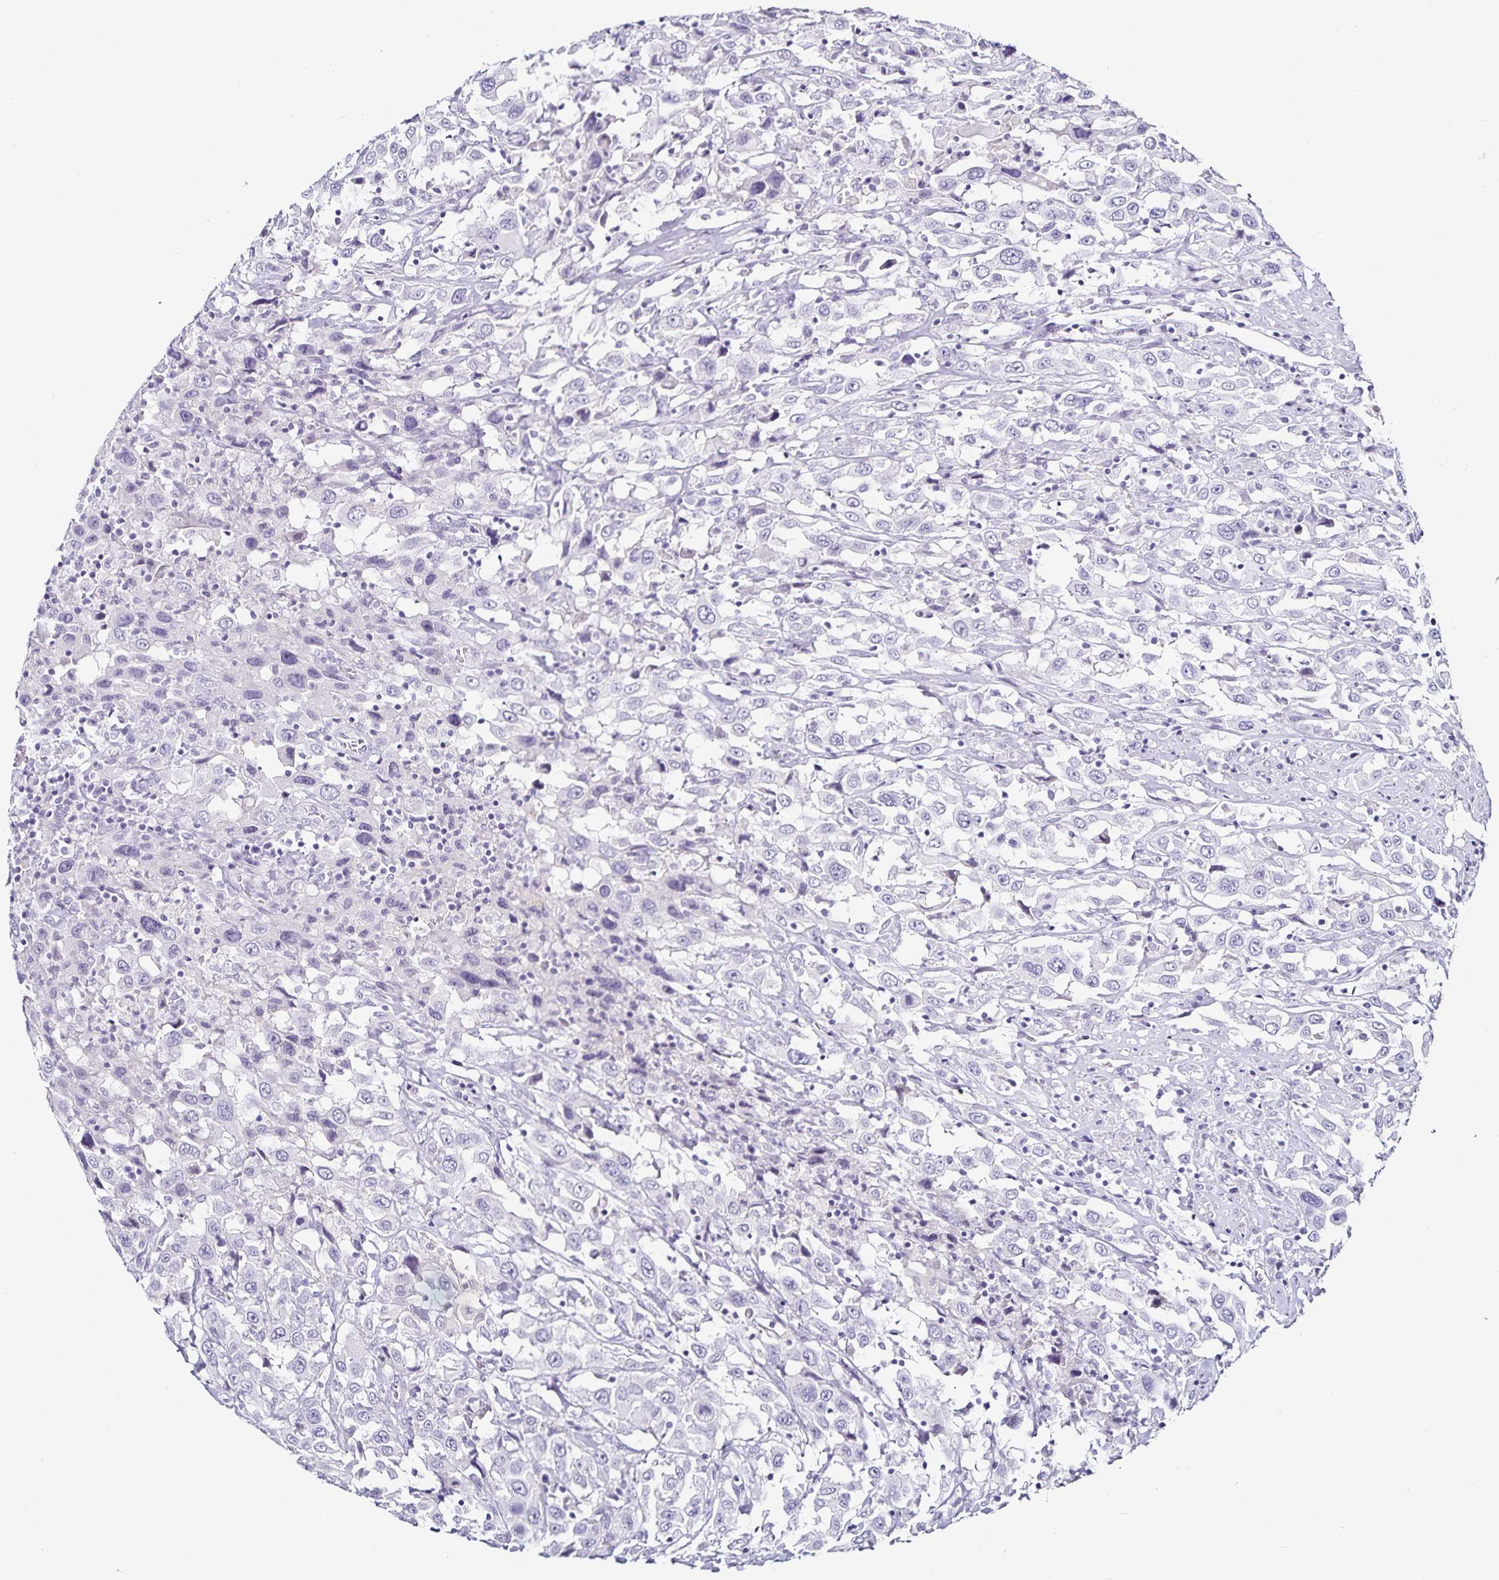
{"staining": {"intensity": "negative", "quantity": "none", "location": "none"}, "tissue": "urothelial cancer", "cell_type": "Tumor cells", "image_type": "cancer", "snomed": [{"axis": "morphology", "description": "Urothelial carcinoma, High grade"}, {"axis": "topography", "description": "Urinary bladder"}], "caption": "Histopathology image shows no significant protein positivity in tumor cells of urothelial cancer.", "gene": "TTR", "patient": {"sex": "male", "age": 61}}